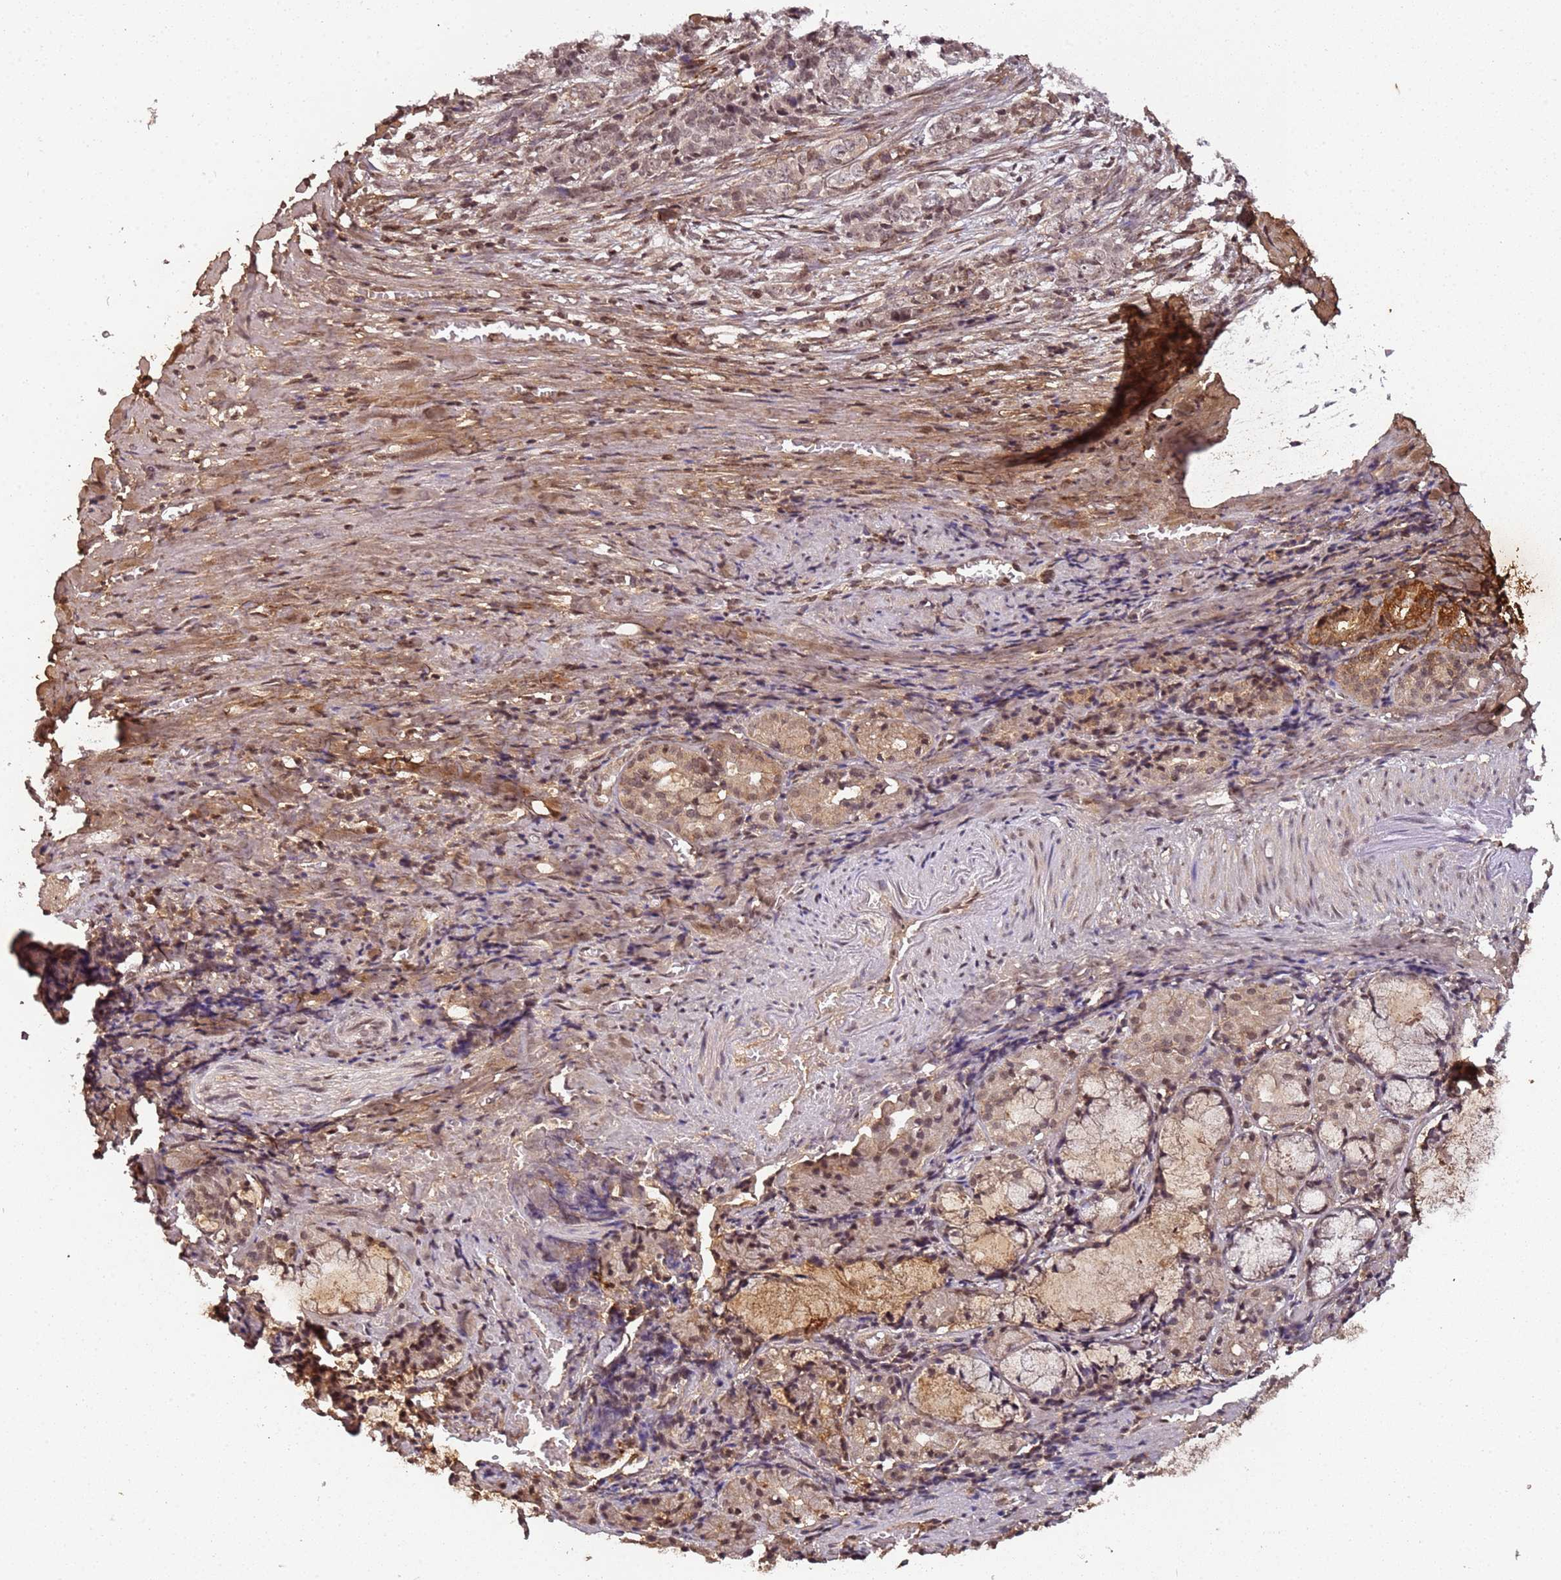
{"staining": {"intensity": "moderate", "quantity": ">75%", "location": "cytoplasmic/membranous,nuclear"}, "tissue": "adipose tissue", "cell_type": "Adipocytes", "image_type": "normal", "snomed": [{"axis": "morphology", "description": "Normal tissue, NOS"}, {"axis": "morphology", "description": "Basal cell carcinoma"}, {"axis": "topography", "description": "Cartilage tissue"}, {"axis": "topography", "description": "Nasopharynx"}, {"axis": "topography", "description": "Oral tissue"}], "caption": "An image of human adipose tissue stained for a protein shows moderate cytoplasmic/membranous,nuclear brown staining in adipocytes. Ihc stains the protein in brown and the nuclei are stained blue.", "gene": "COL1A2", "patient": {"sex": "female", "age": 77}}